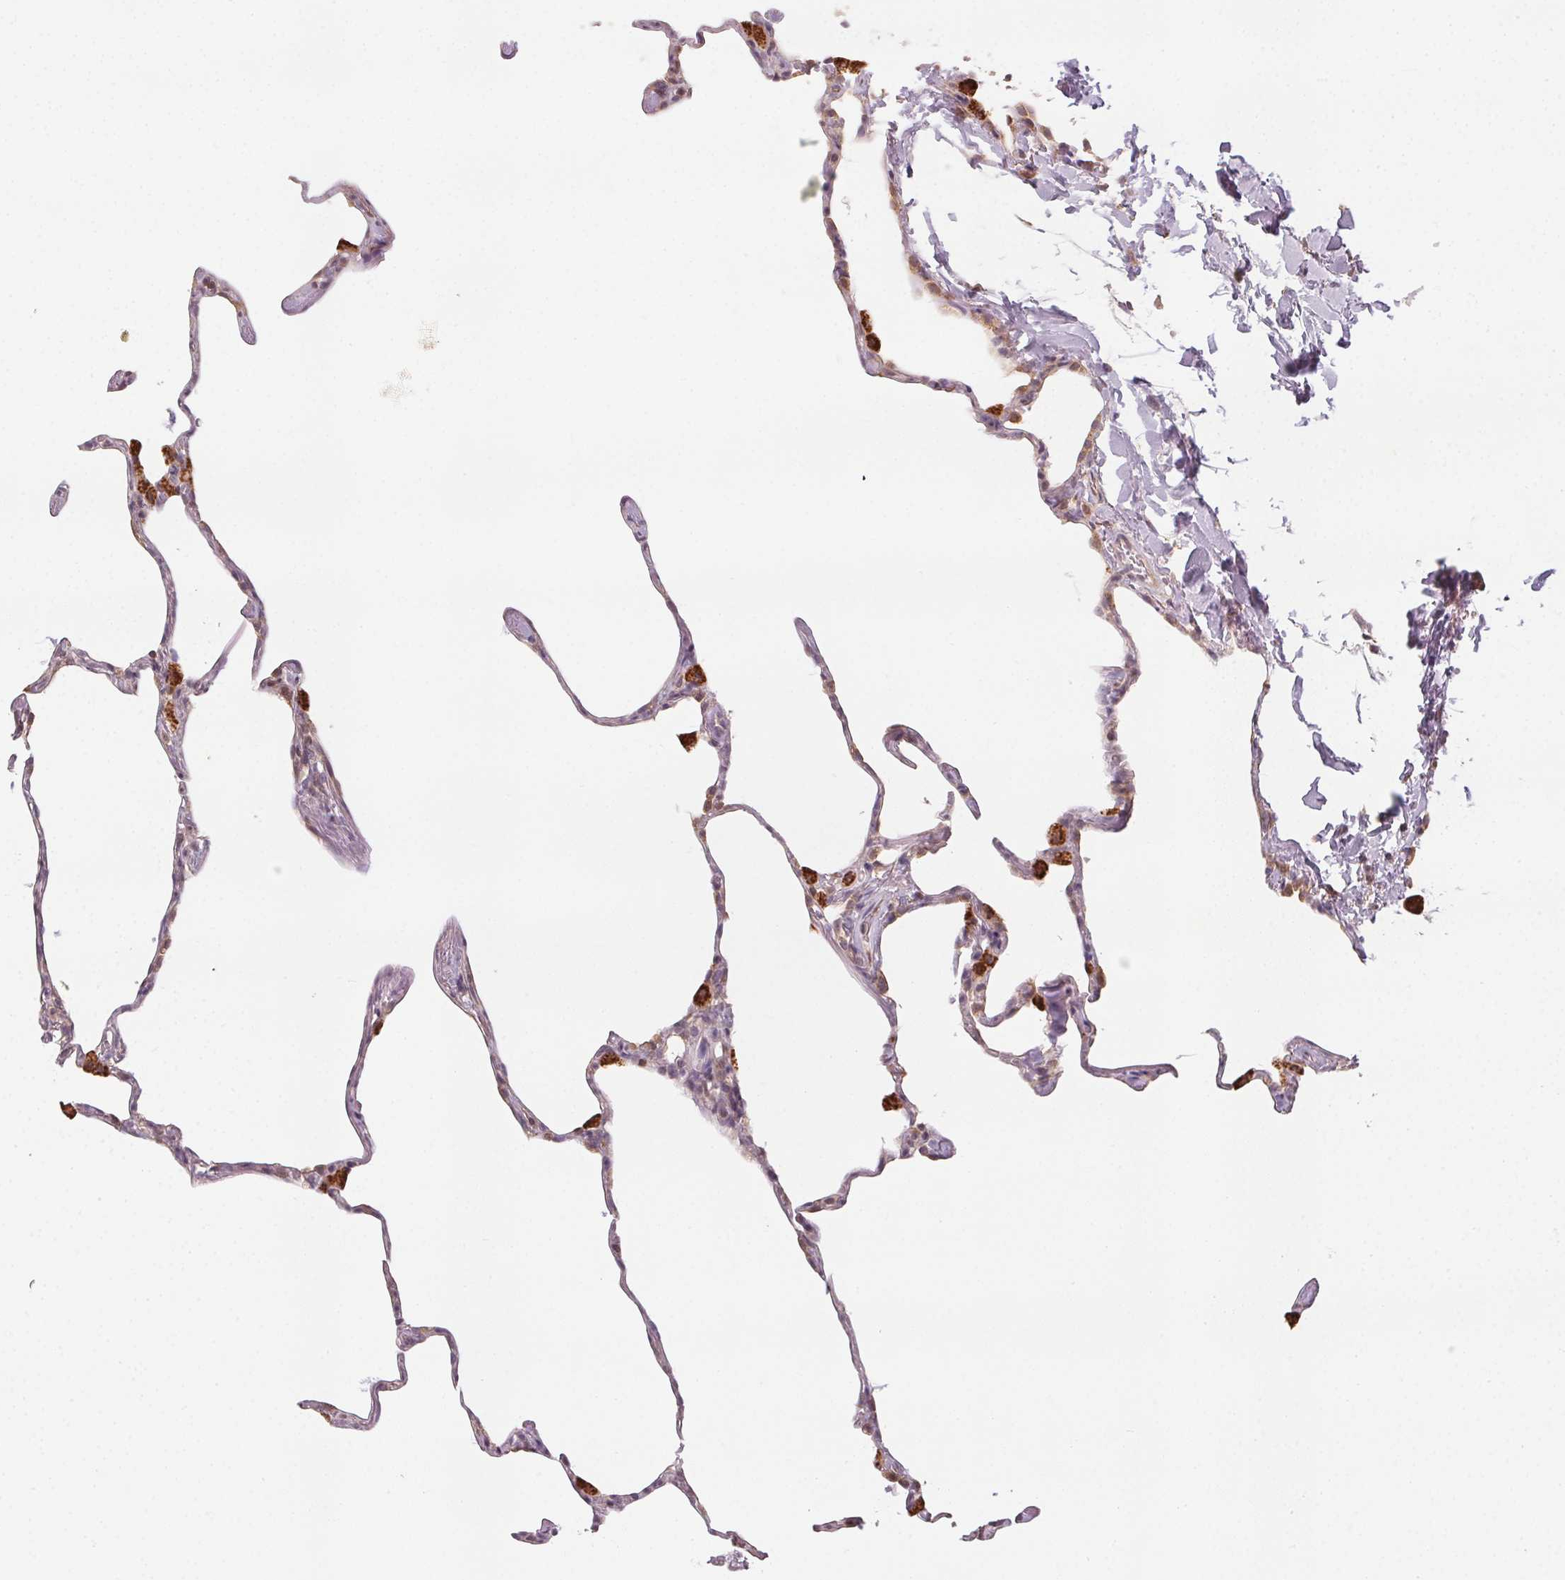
{"staining": {"intensity": "negative", "quantity": "none", "location": "none"}, "tissue": "lung", "cell_type": "Alveolar cells", "image_type": "normal", "snomed": [{"axis": "morphology", "description": "Normal tissue, NOS"}, {"axis": "topography", "description": "Lung"}], "caption": "DAB immunohistochemical staining of benign lung displays no significant staining in alveolar cells. The staining is performed using DAB (3,3'-diaminobenzidine) brown chromogen with nuclei counter-stained in using hematoxylin.", "gene": "NCOA4", "patient": {"sex": "male", "age": 65}}